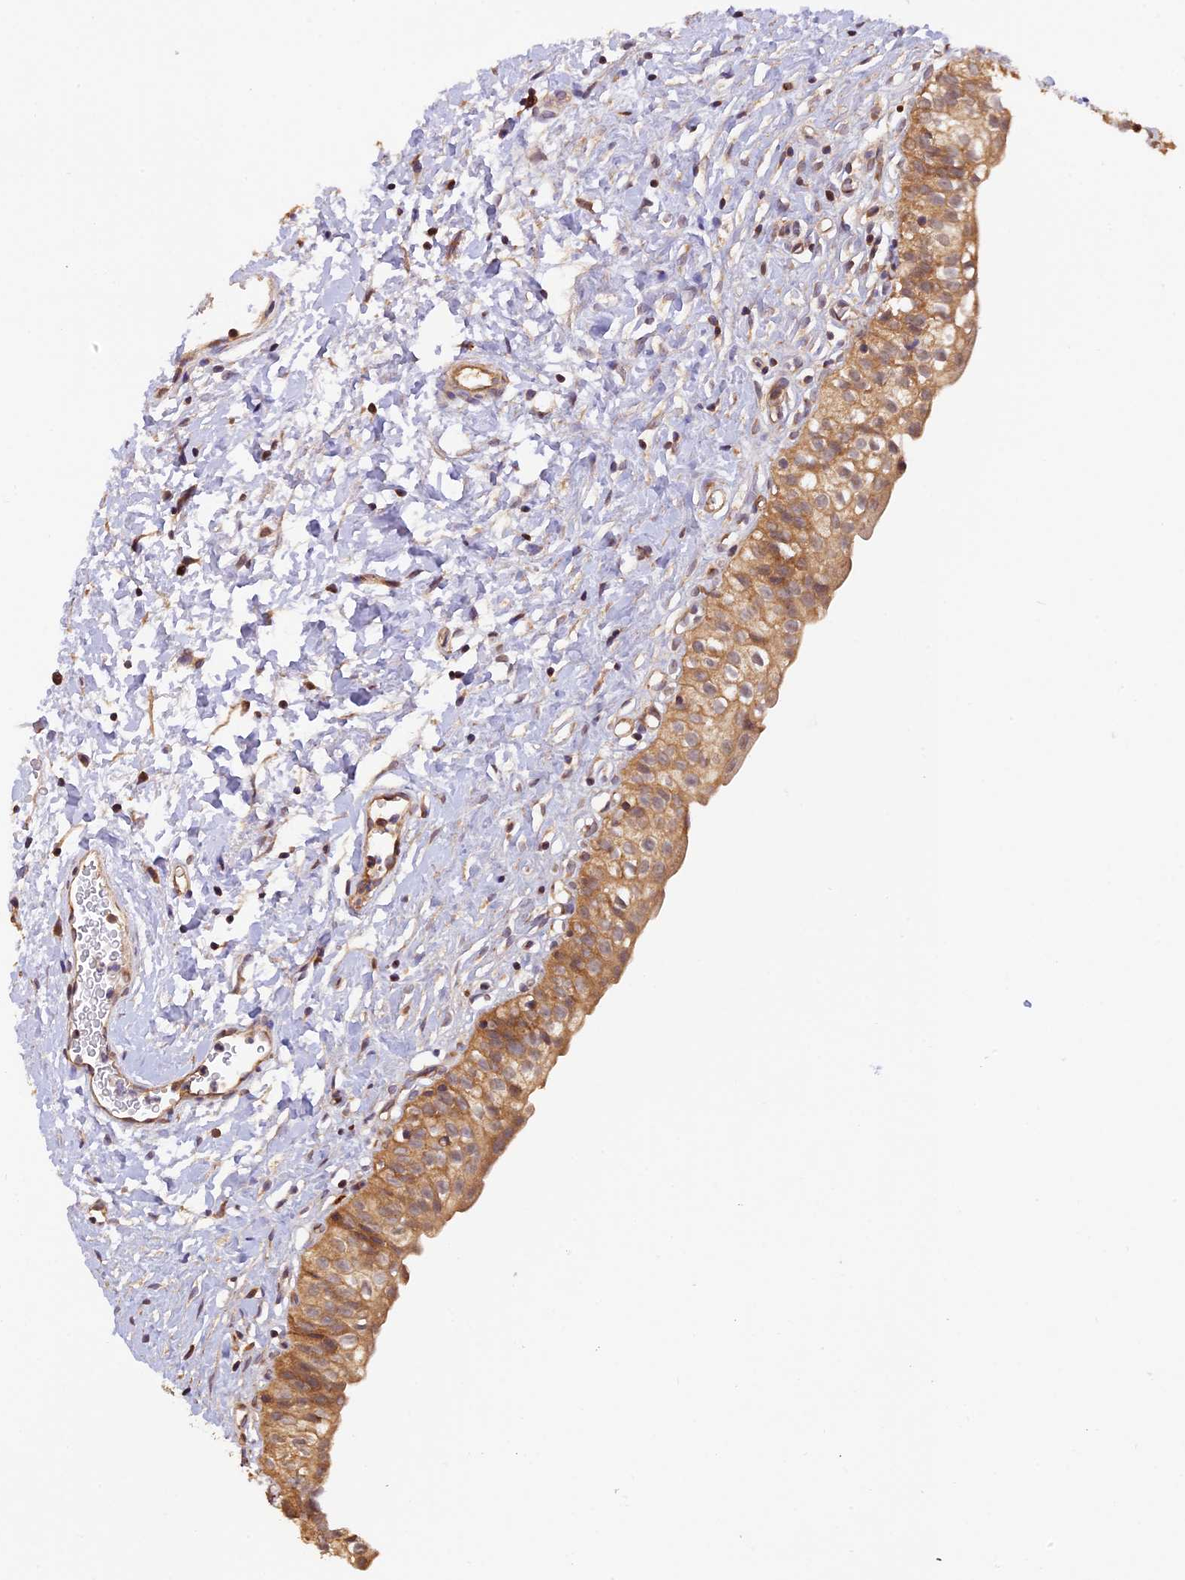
{"staining": {"intensity": "moderate", "quantity": ">75%", "location": "cytoplasmic/membranous"}, "tissue": "urinary bladder", "cell_type": "Urothelial cells", "image_type": "normal", "snomed": [{"axis": "morphology", "description": "Normal tissue, NOS"}, {"axis": "topography", "description": "Urinary bladder"}], "caption": "Immunohistochemical staining of benign human urinary bladder demonstrates moderate cytoplasmic/membranous protein expression in about >75% of urothelial cells.", "gene": "MNS1", "patient": {"sex": "male", "age": 51}}